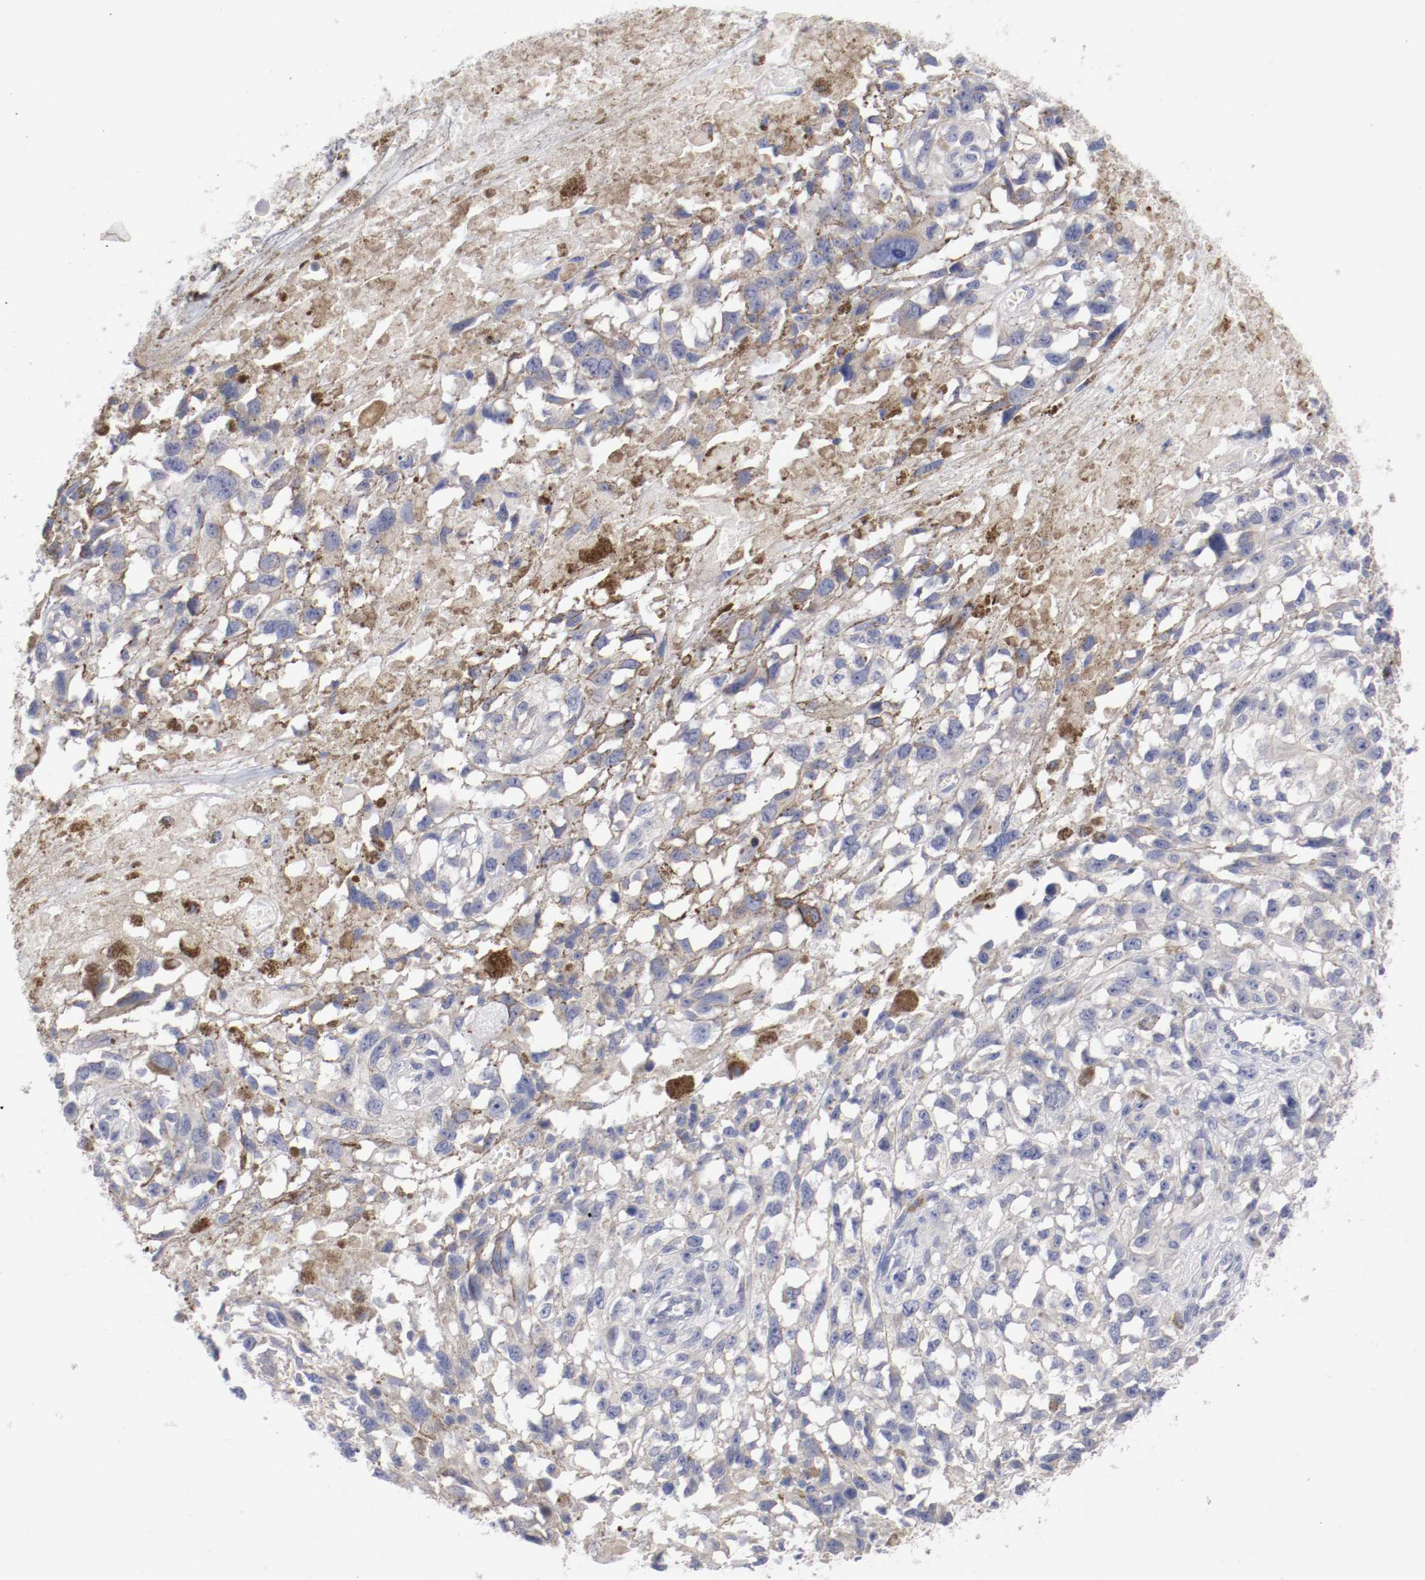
{"staining": {"intensity": "weak", "quantity": "<25%", "location": "cytoplasmic/membranous"}, "tissue": "melanoma", "cell_type": "Tumor cells", "image_type": "cancer", "snomed": [{"axis": "morphology", "description": "Malignant melanoma, Metastatic site"}, {"axis": "topography", "description": "Lymph node"}], "caption": "DAB immunohistochemical staining of malignant melanoma (metastatic site) exhibits no significant staining in tumor cells.", "gene": "CPE", "patient": {"sex": "male", "age": 59}}